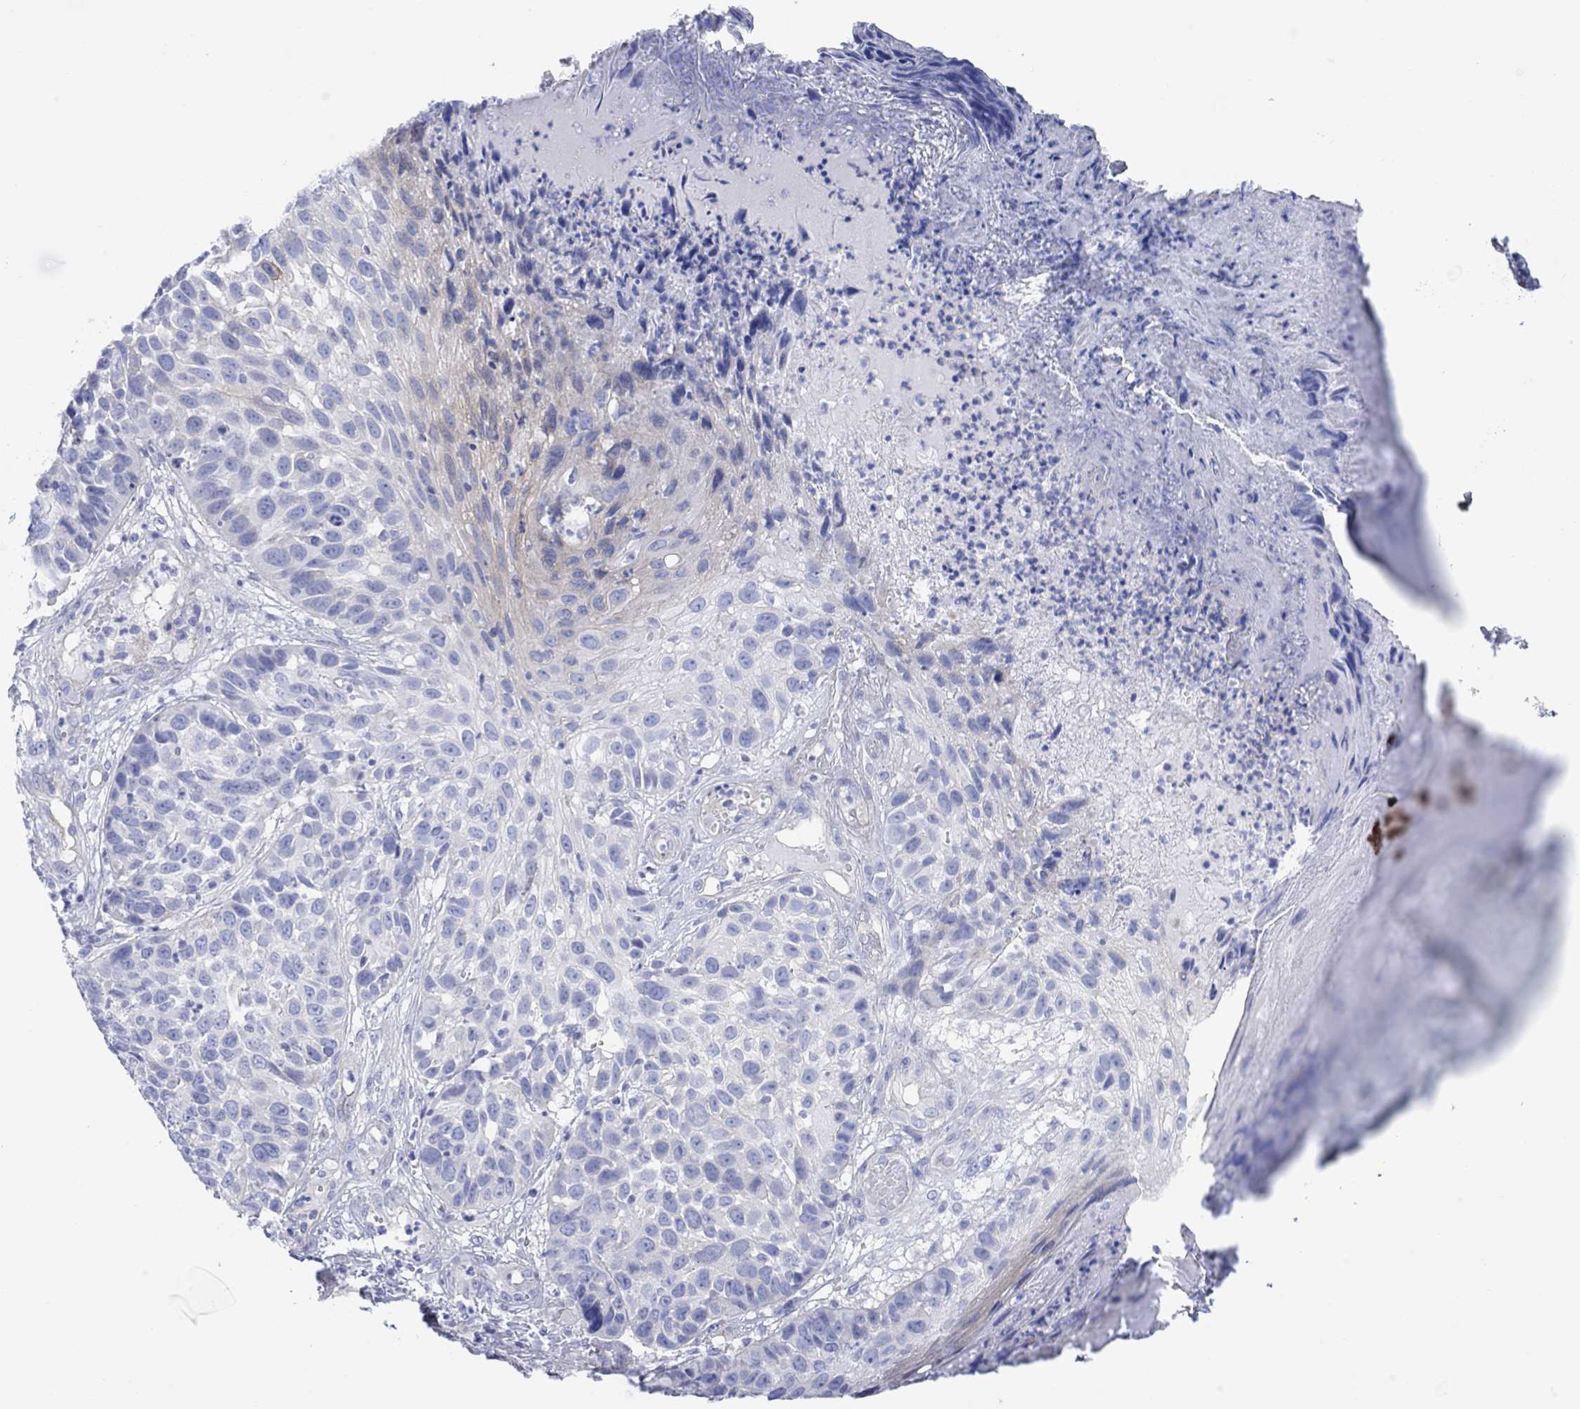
{"staining": {"intensity": "negative", "quantity": "none", "location": "none"}, "tissue": "skin cancer", "cell_type": "Tumor cells", "image_type": "cancer", "snomed": [{"axis": "morphology", "description": "Squamous cell carcinoma, NOS"}, {"axis": "topography", "description": "Skin"}], "caption": "Image shows no significant protein expression in tumor cells of skin cancer (squamous cell carcinoma). (DAB immunohistochemistry (IHC), high magnification).", "gene": "TLDC2", "patient": {"sex": "male", "age": 92}}